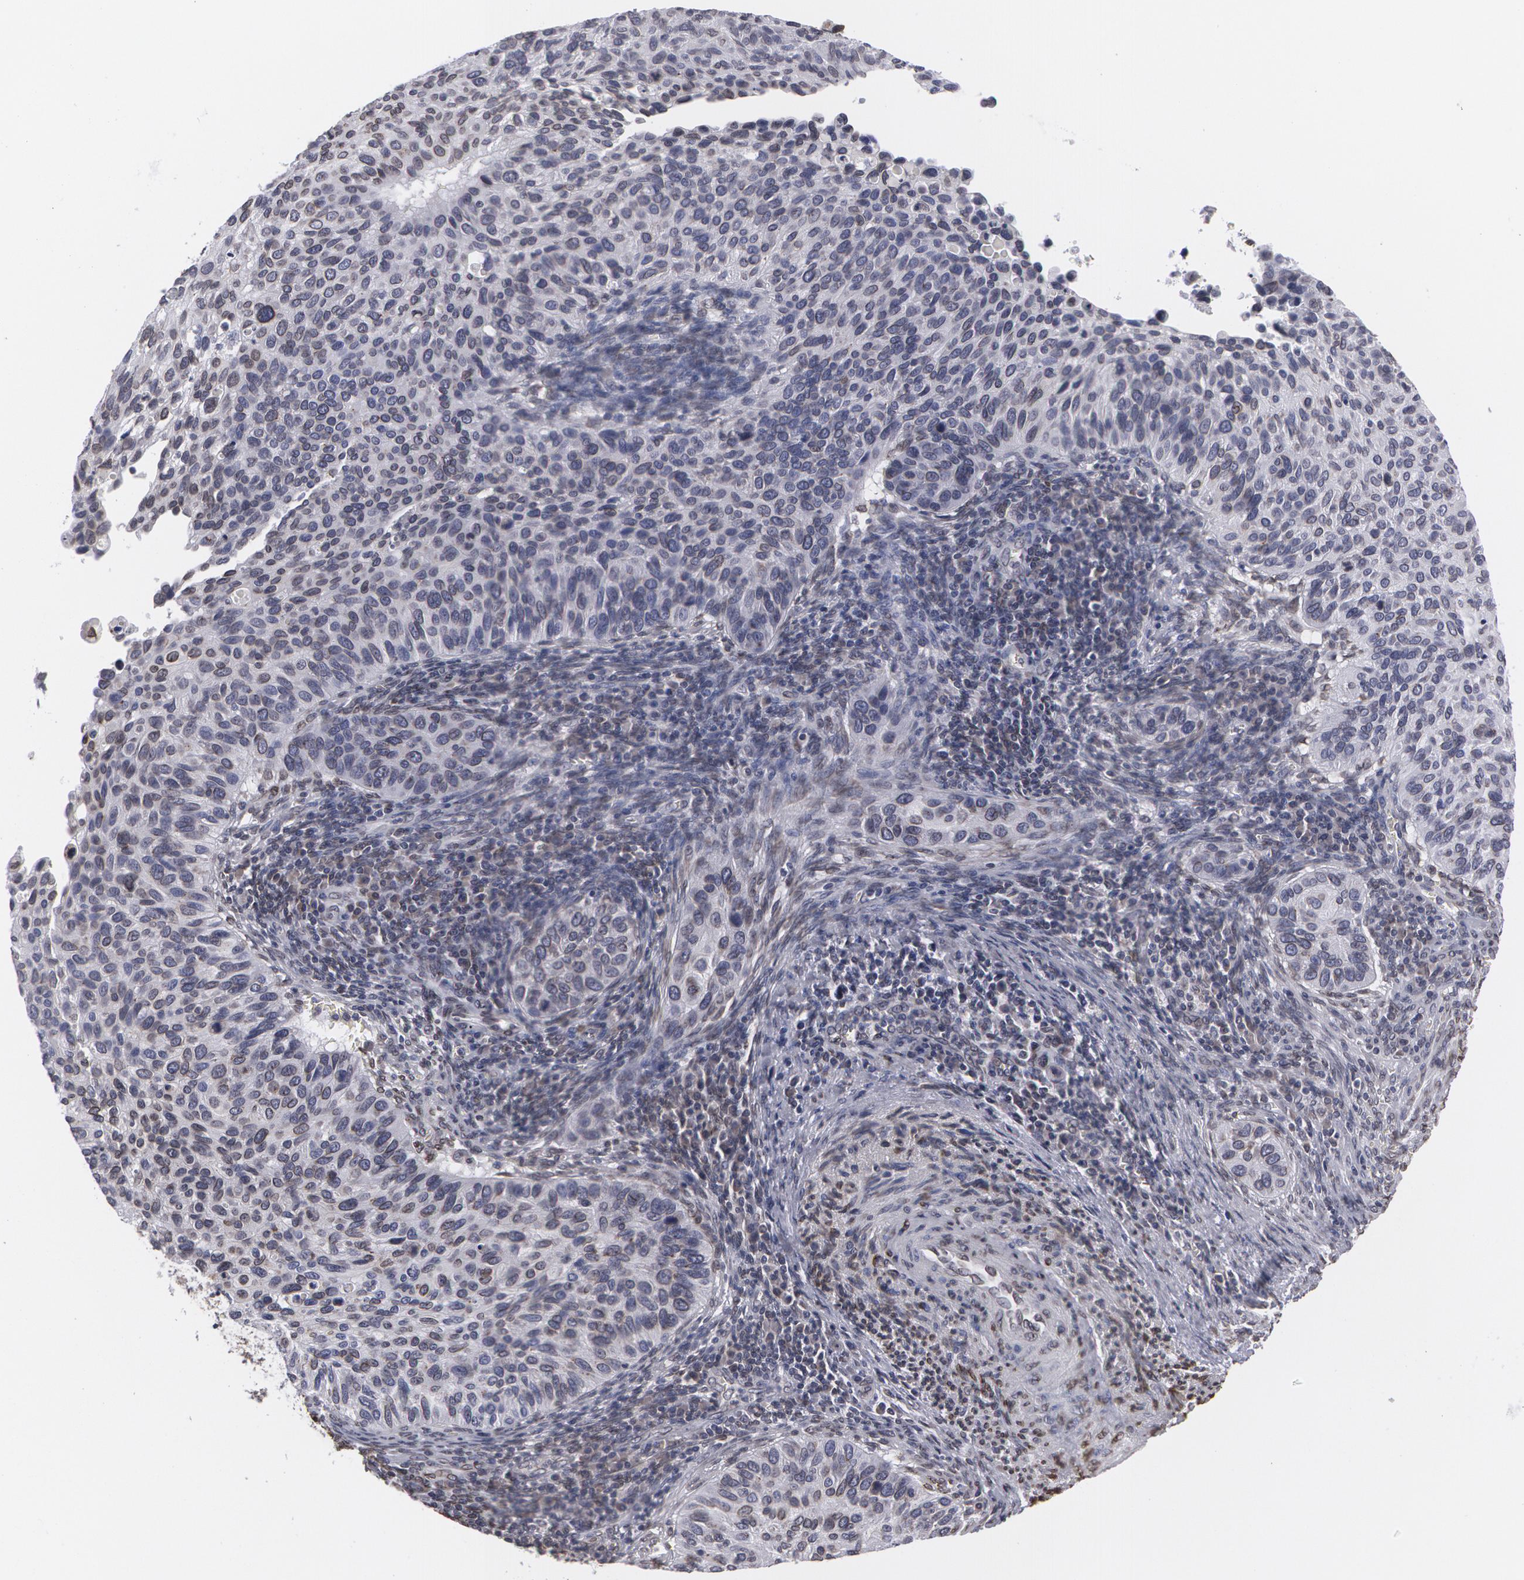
{"staining": {"intensity": "weak", "quantity": "25%-75%", "location": "nuclear"}, "tissue": "cervical cancer", "cell_type": "Tumor cells", "image_type": "cancer", "snomed": [{"axis": "morphology", "description": "Adenocarcinoma, NOS"}, {"axis": "topography", "description": "Cervix"}], "caption": "Brown immunohistochemical staining in adenocarcinoma (cervical) reveals weak nuclear expression in approximately 25%-75% of tumor cells.", "gene": "EMD", "patient": {"sex": "female", "age": 29}}